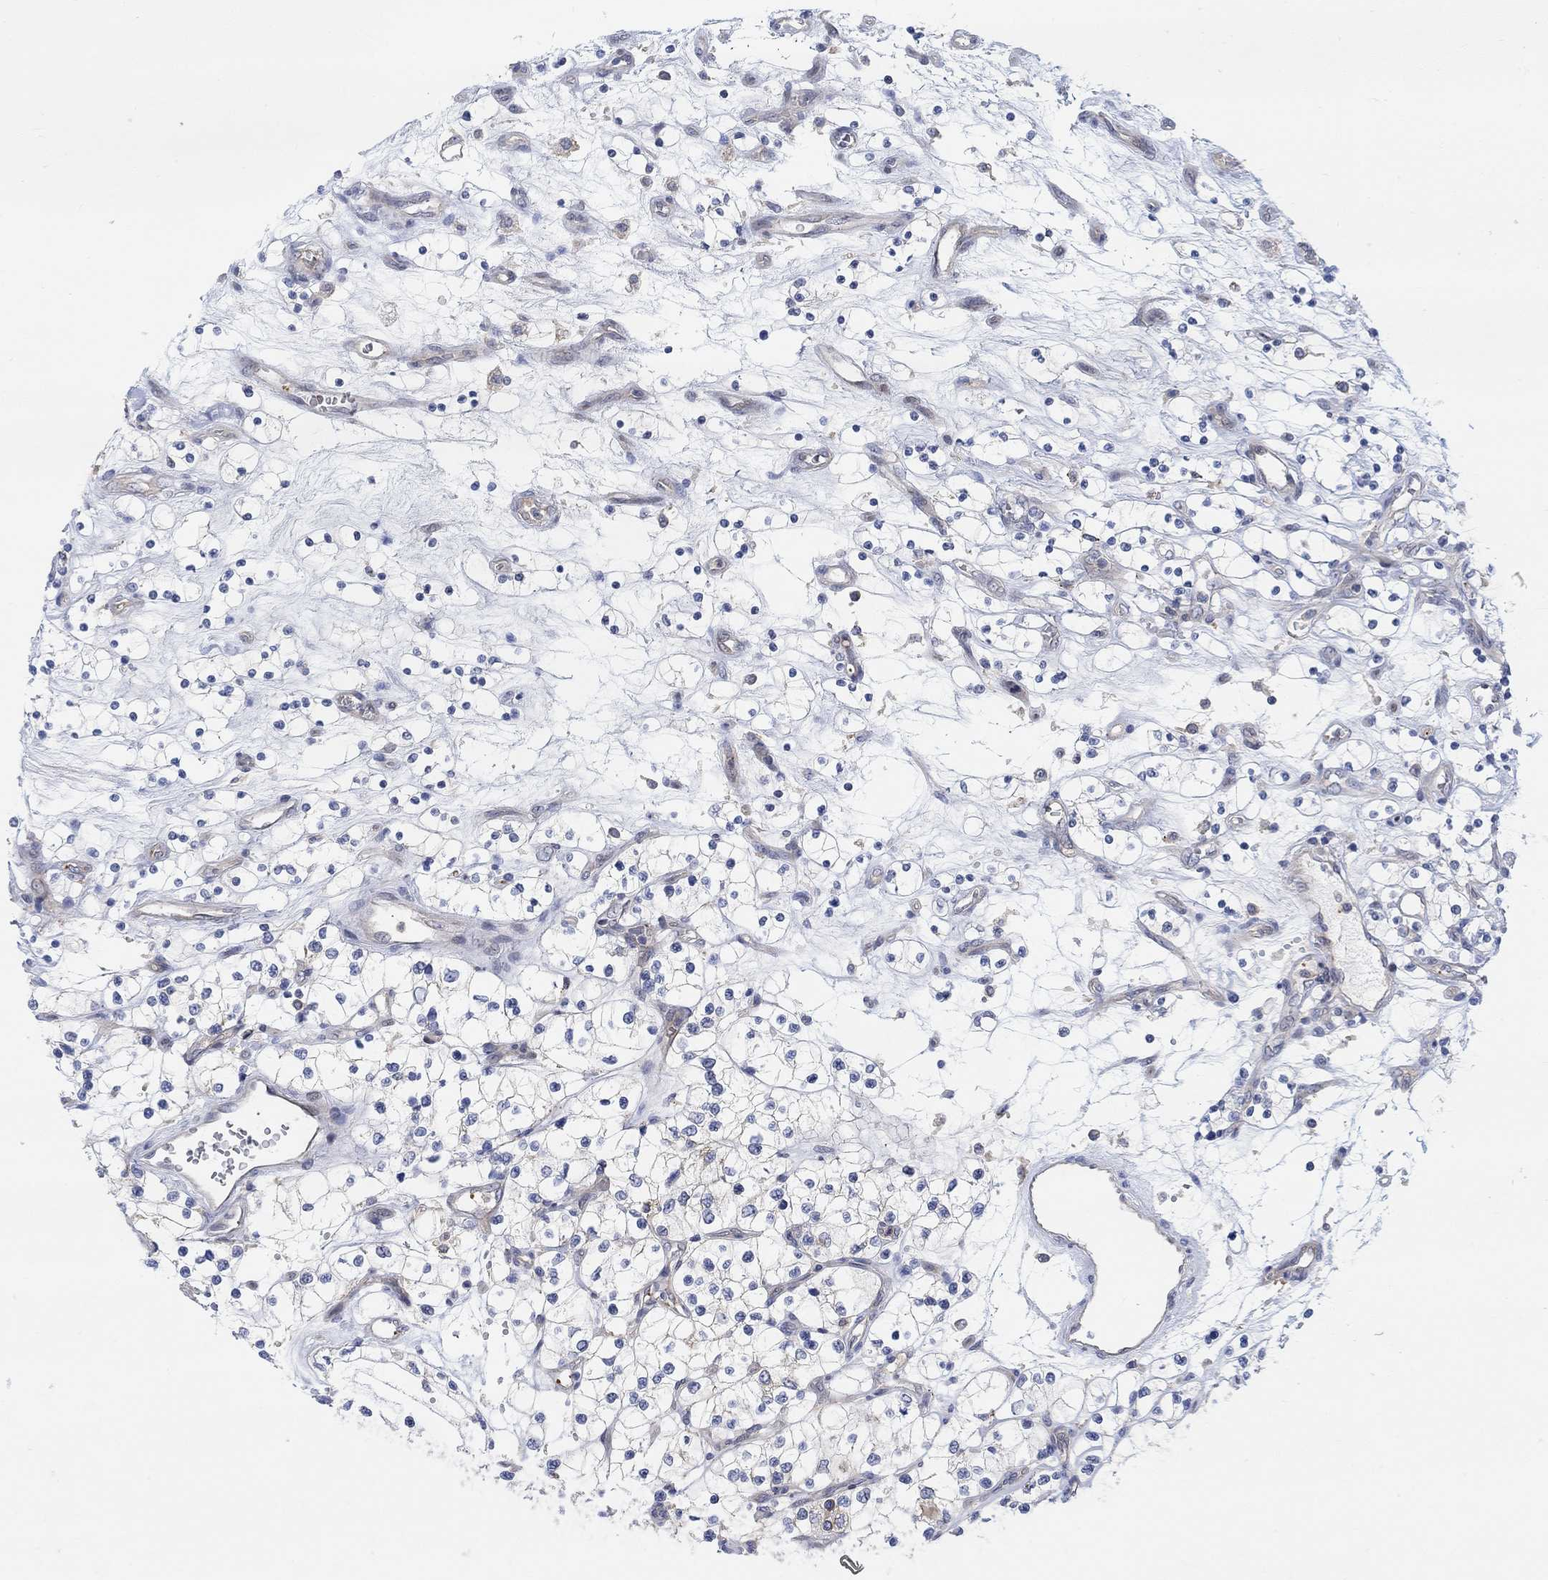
{"staining": {"intensity": "negative", "quantity": "none", "location": "none"}, "tissue": "renal cancer", "cell_type": "Tumor cells", "image_type": "cancer", "snomed": [{"axis": "morphology", "description": "Adenocarcinoma, NOS"}, {"axis": "topography", "description": "Kidney"}], "caption": "Tumor cells are negative for brown protein staining in adenocarcinoma (renal).", "gene": "PMFBP1", "patient": {"sex": "female", "age": 69}}